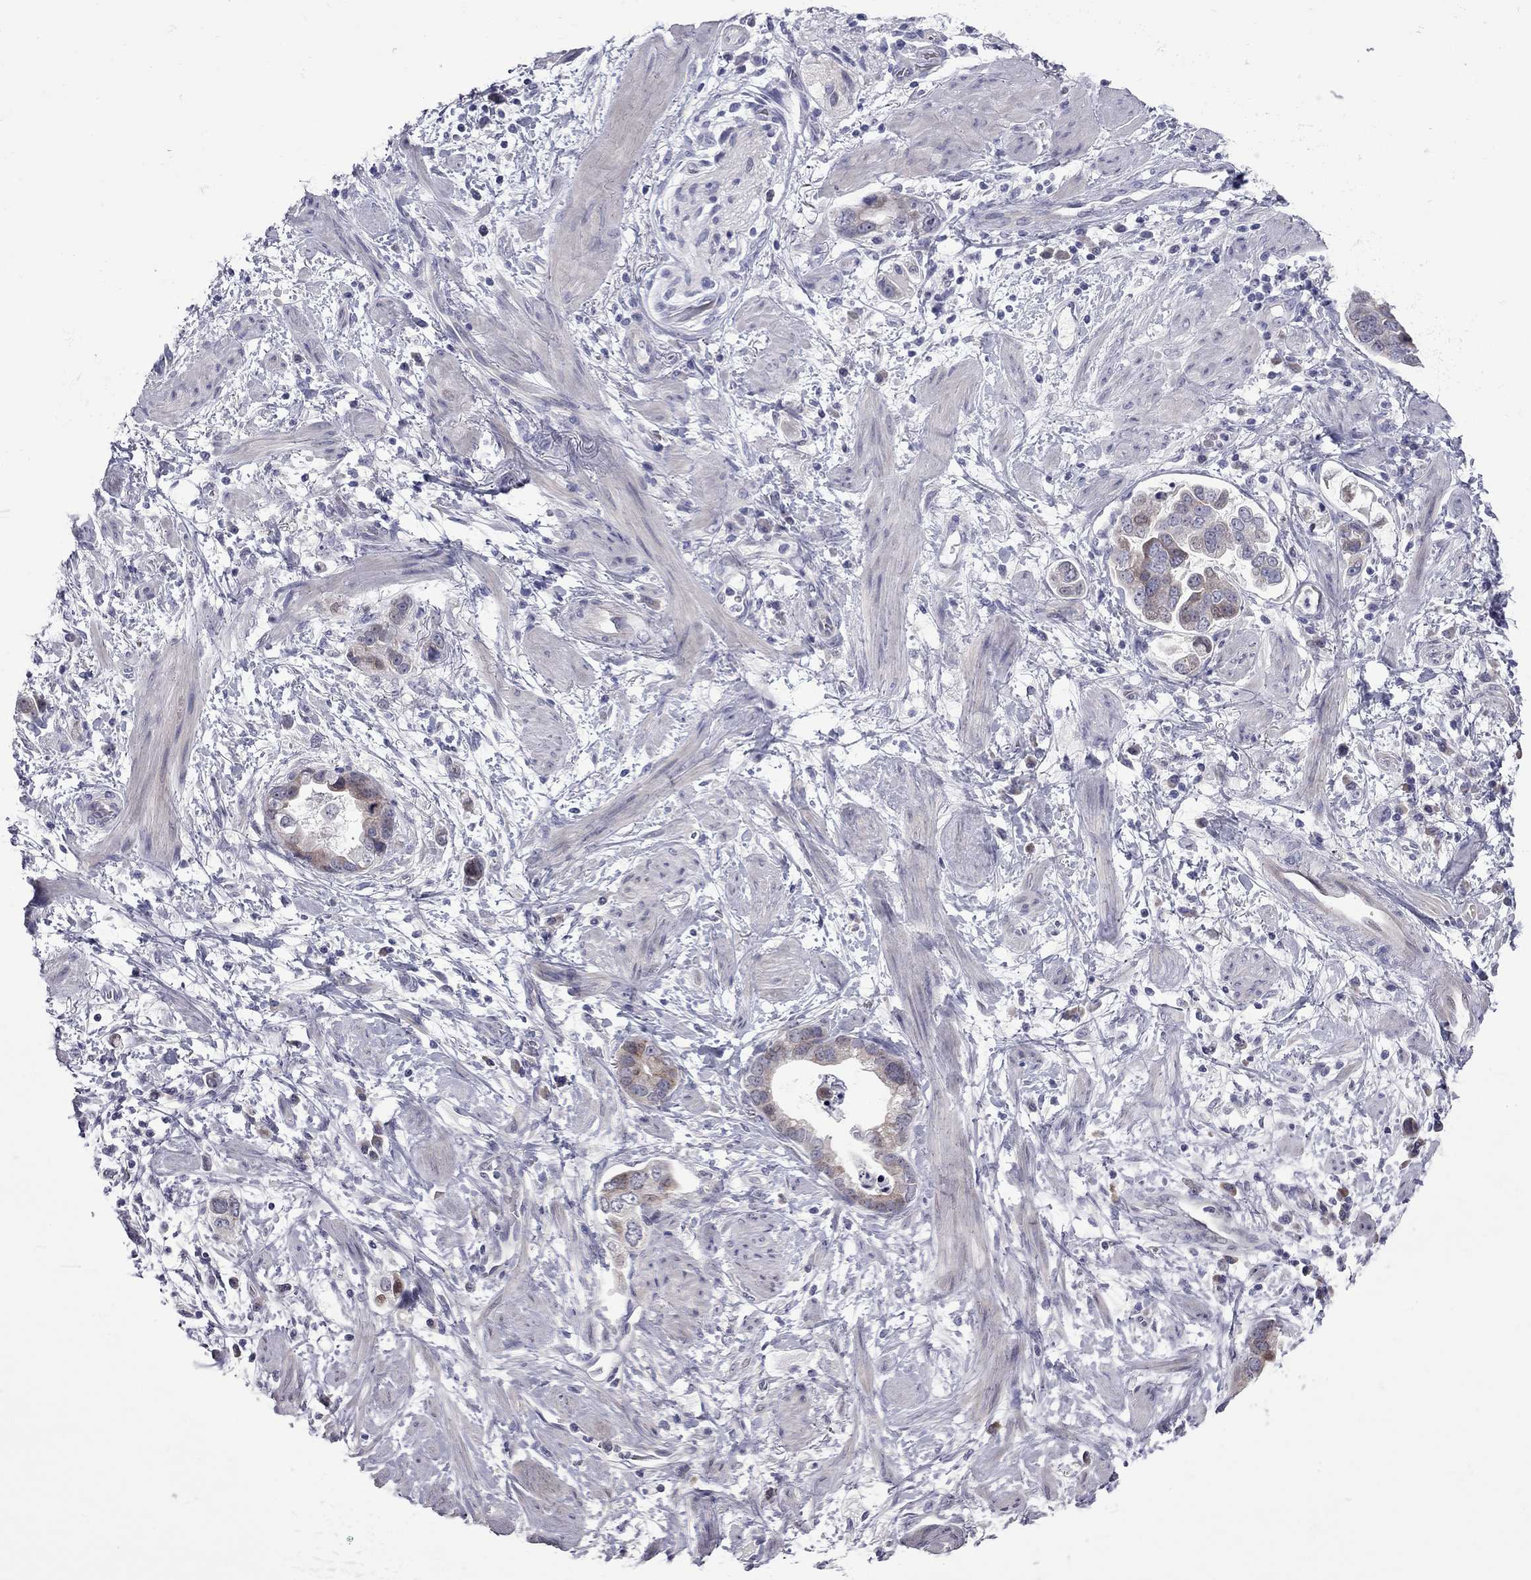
{"staining": {"intensity": "moderate", "quantity": "<25%", "location": "cytoplasmic/membranous"}, "tissue": "stomach cancer", "cell_type": "Tumor cells", "image_type": "cancer", "snomed": [{"axis": "morphology", "description": "Adenocarcinoma, NOS"}, {"axis": "topography", "description": "Stomach, lower"}], "caption": "Protein analysis of stomach adenocarcinoma tissue displays moderate cytoplasmic/membranous staining in approximately <25% of tumor cells.", "gene": "NRARP", "patient": {"sex": "female", "age": 93}}